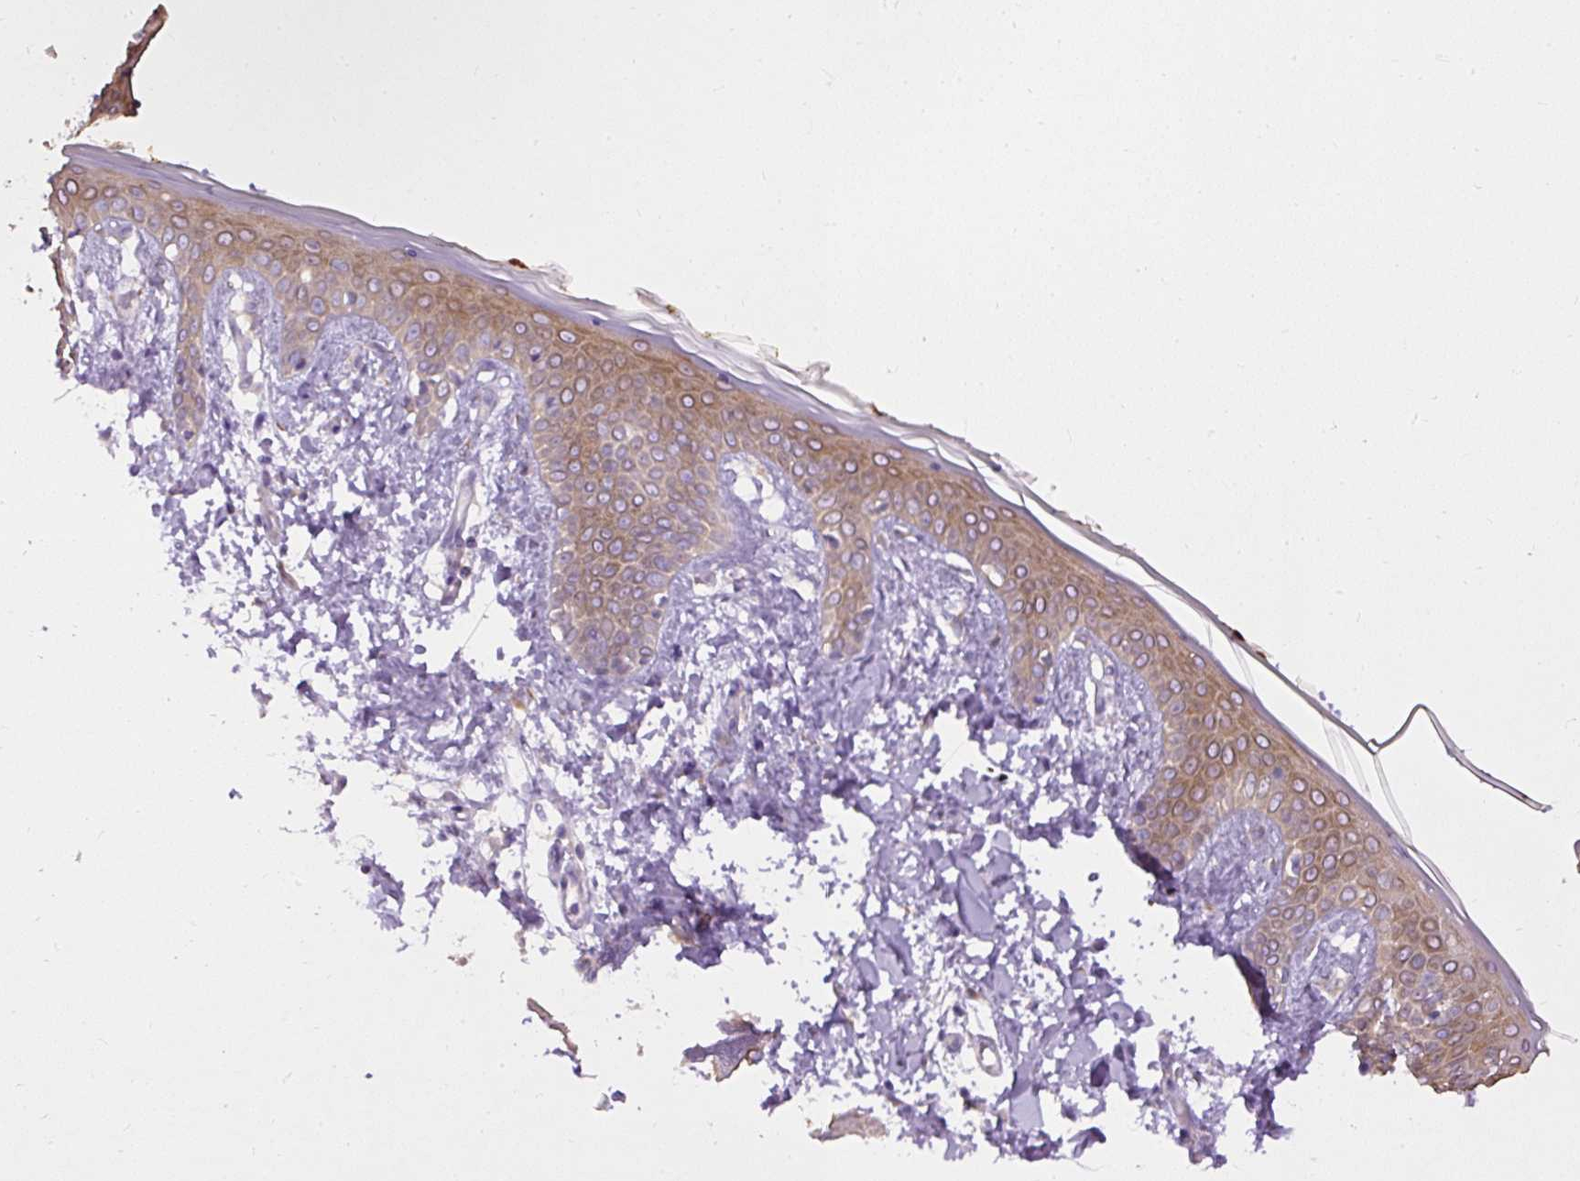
{"staining": {"intensity": "weak", "quantity": ">75%", "location": "cytoplasmic/membranous"}, "tissue": "skin", "cell_type": "Fibroblasts", "image_type": "normal", "snomed": [{"axis": "morphology", "description": "Normal tissue, NOS"}, {"axis": "topography", "description": "Skin"}], "caption": "The histopathology image shows a brown stain indicating the presence of a protein in the cytoplasmic/membranous of fibroblasts in skin. (DAB (3,3'-diaminobenzidine) = brown stain, brightfield microscopy at high magnification).", "gene": "FAM149A", "patient": {"sex": "female", "age": 34}}